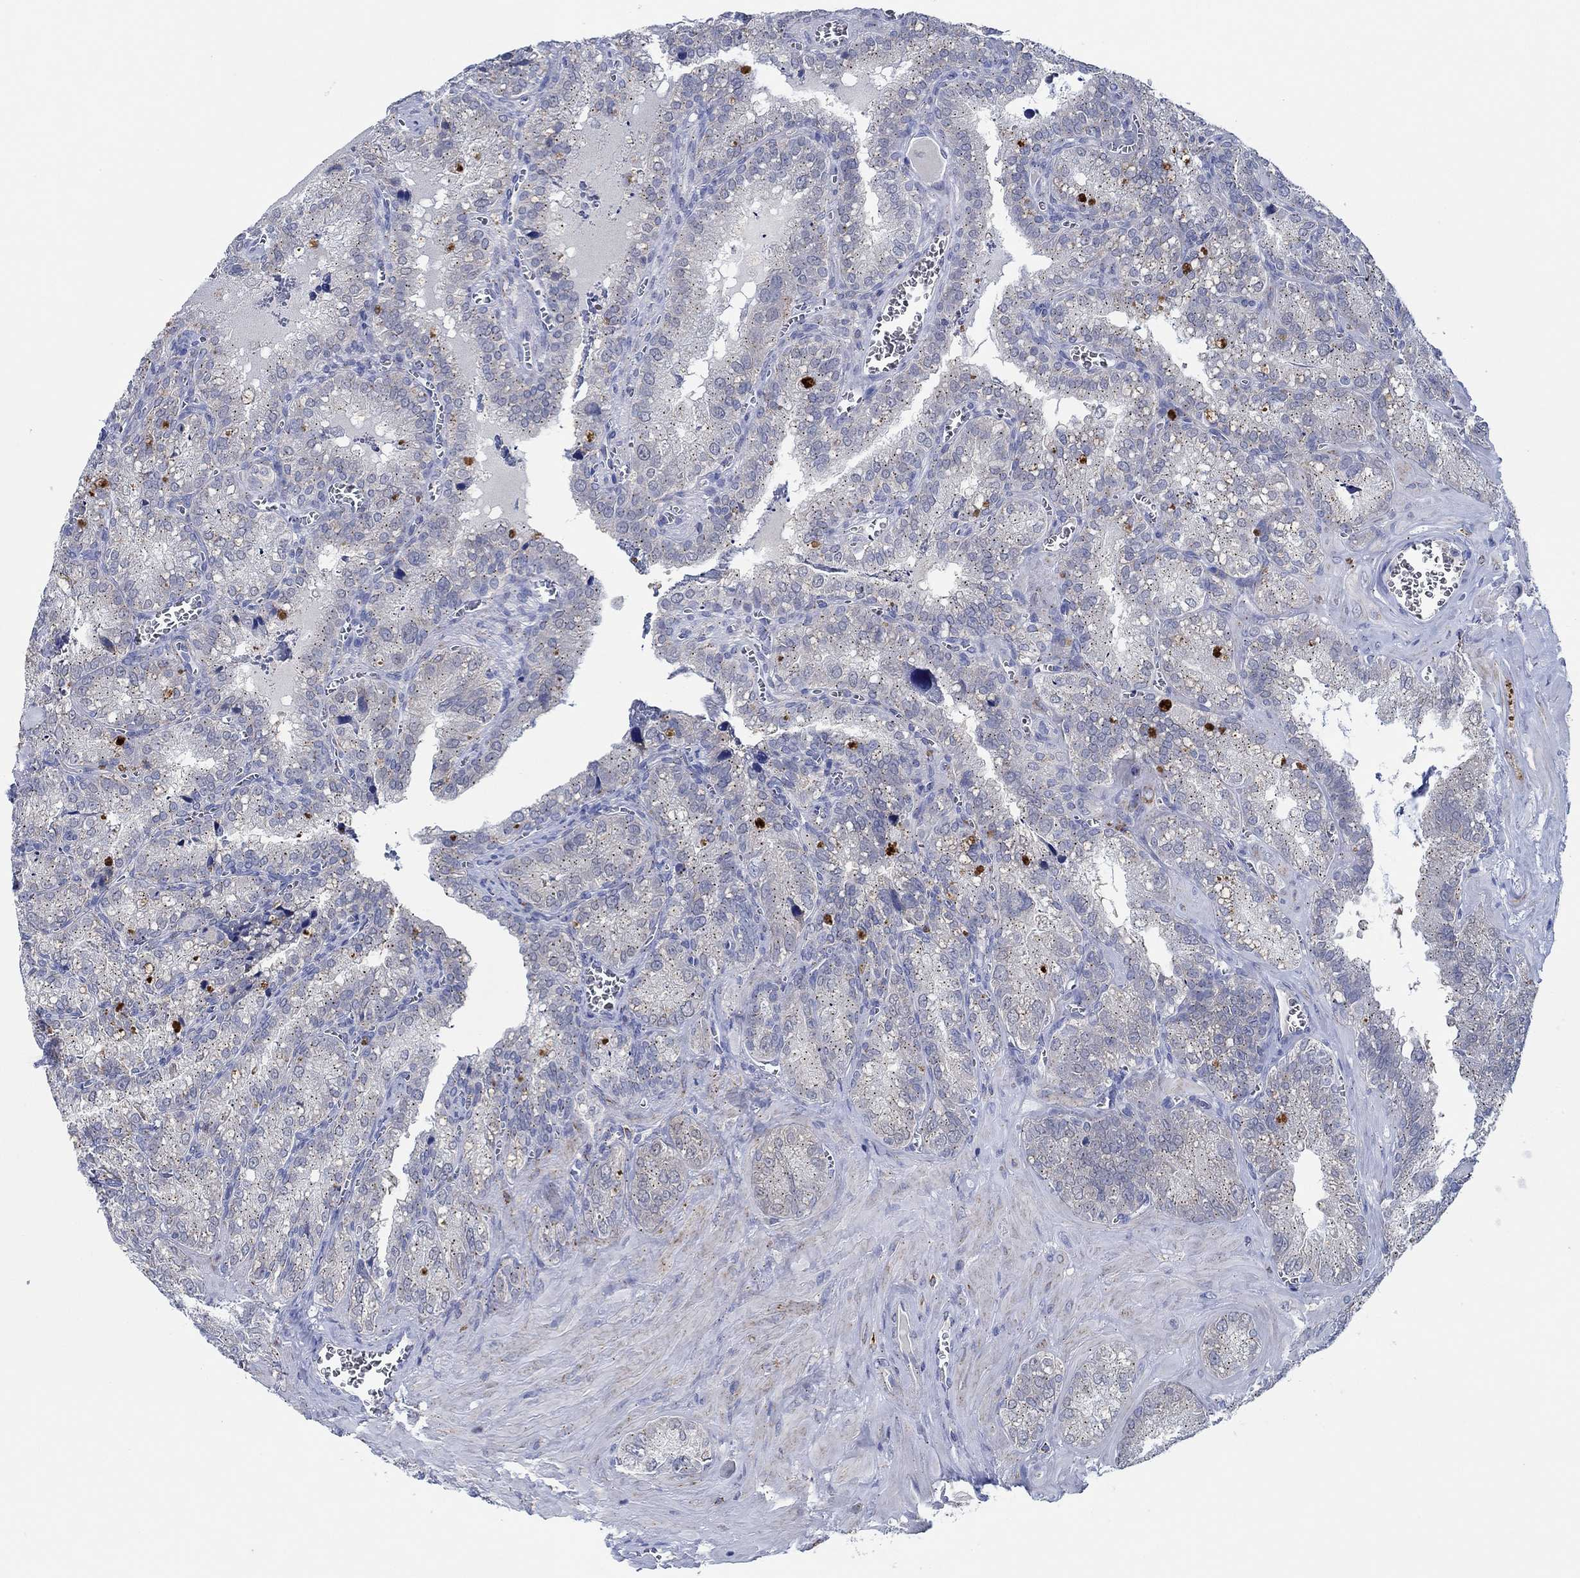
{"staining": {"intensity": "negative", "quantity": "none", "location": "none"}, "tissue": "seminal vesicle", "cell_type": "Glandular cells", "image_type": "normal", "snomed": [{"axis": "morphology", "description": "Normal tissue, NOS"}, {"axis": "topography", "description": "Seminal veicle"}], "caption": "Immunohistochemistry micrograph of normal human seminal vesicle stained for a protein (brown), which demonstrates no expression in glandular cells.", "gene": "CPM", "patient": {"sex": "male", "age": 57}}